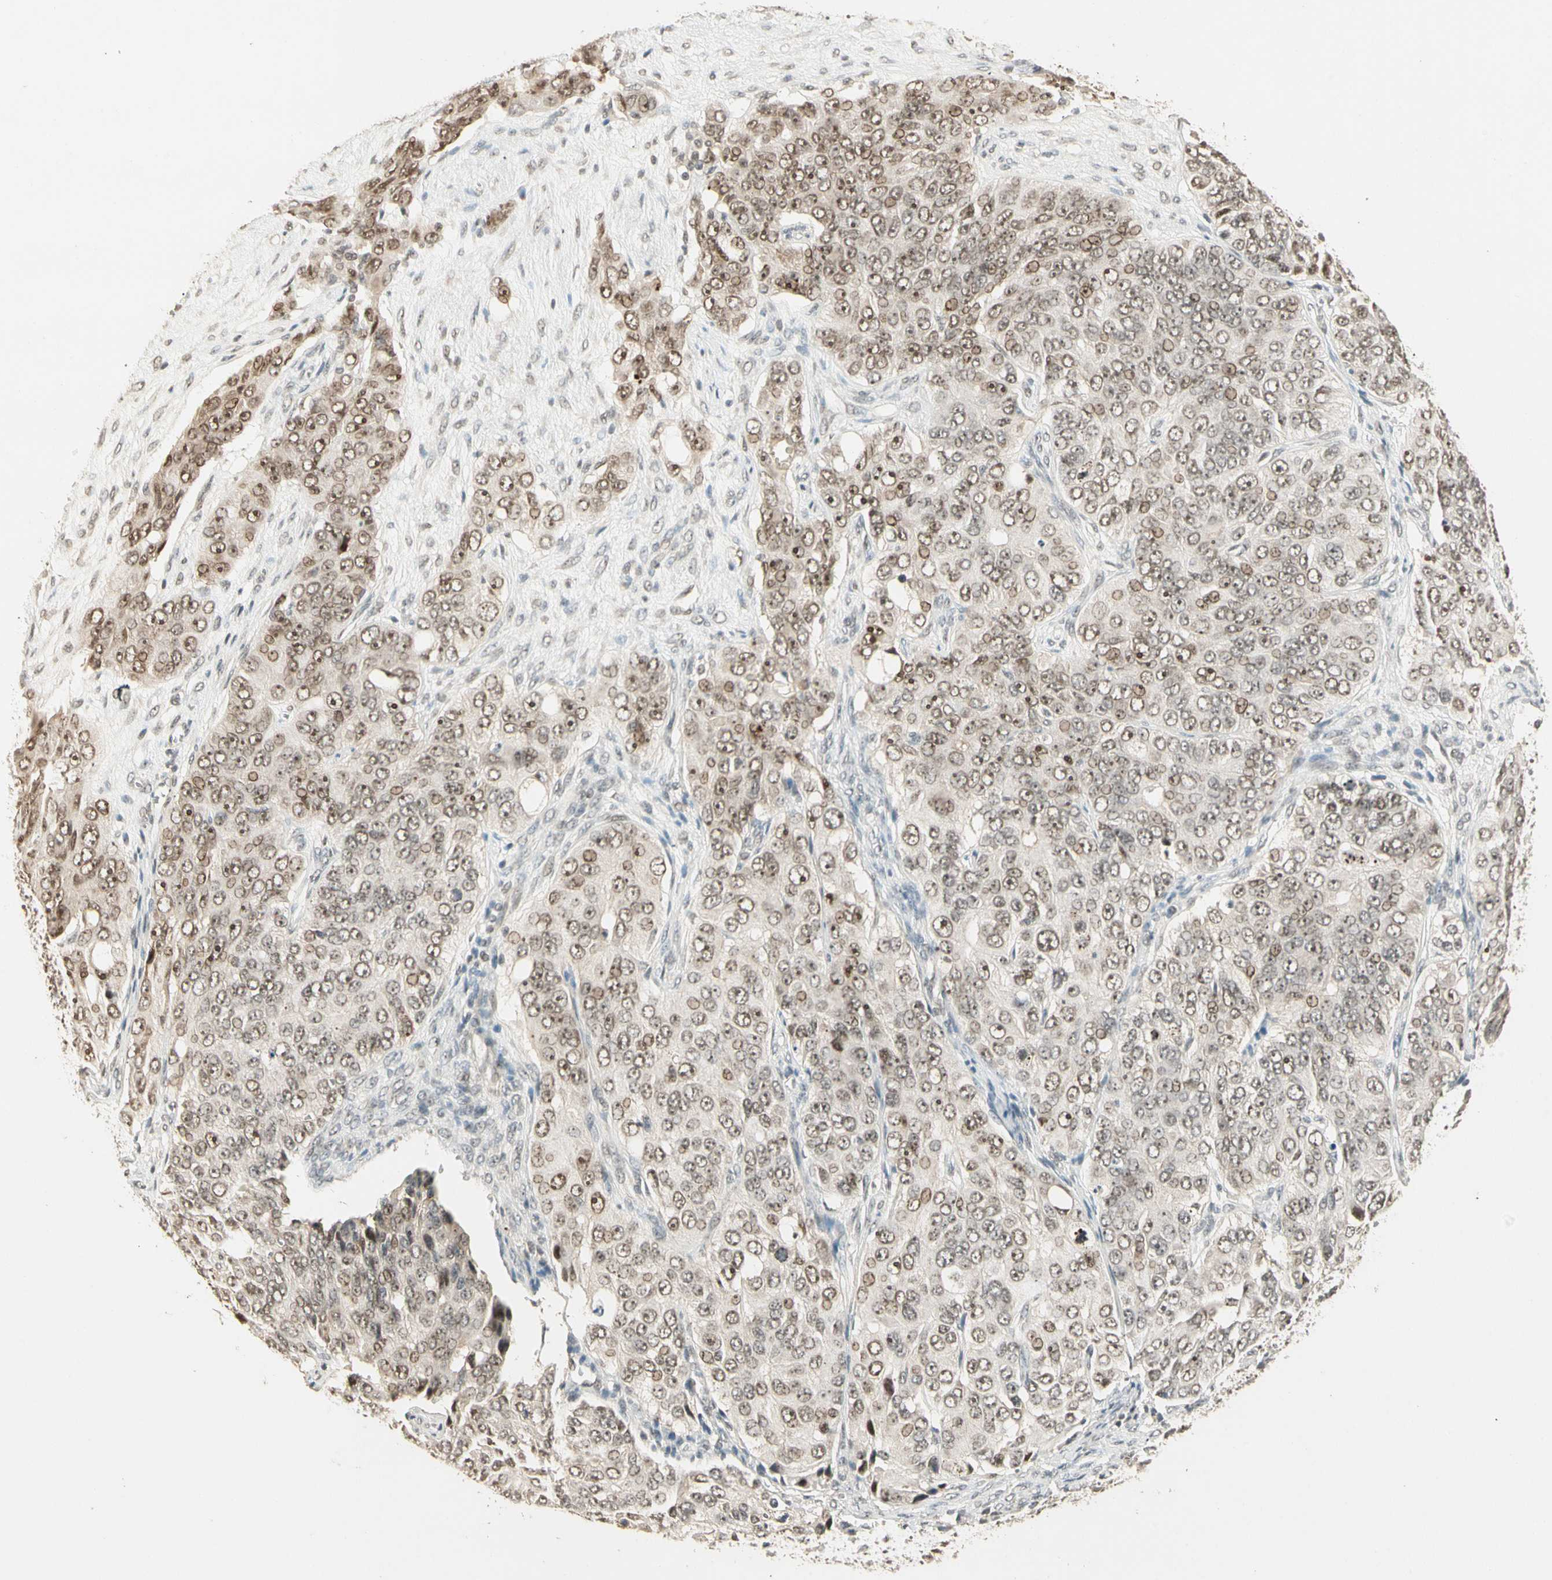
{"staining": {"intensity": "moderate", "quantity": ">75%", "location": "cytoplasmic/membranous,nuclear"}, "tissue": "ovarian cancer", "cell_type": "Tumor cells", "image_type": "cancer", "snomed": [{"axis": "morphology", "description": "Carcinoma, endometroid"}, {"axis": "topography", "description": "Ovary"}], "caption": "This micrograph demonstrates endometroid carcinoma (ovarian) stained with immunohistochemistry to label a protein in brown. The cytoplasmic/membranous and nuclear of tumor cells show moderate positivity for the protein. Nuclei are counter-stained blue.", "gene": "ETV4", "patient": {"sex": "female", "age": 51}}